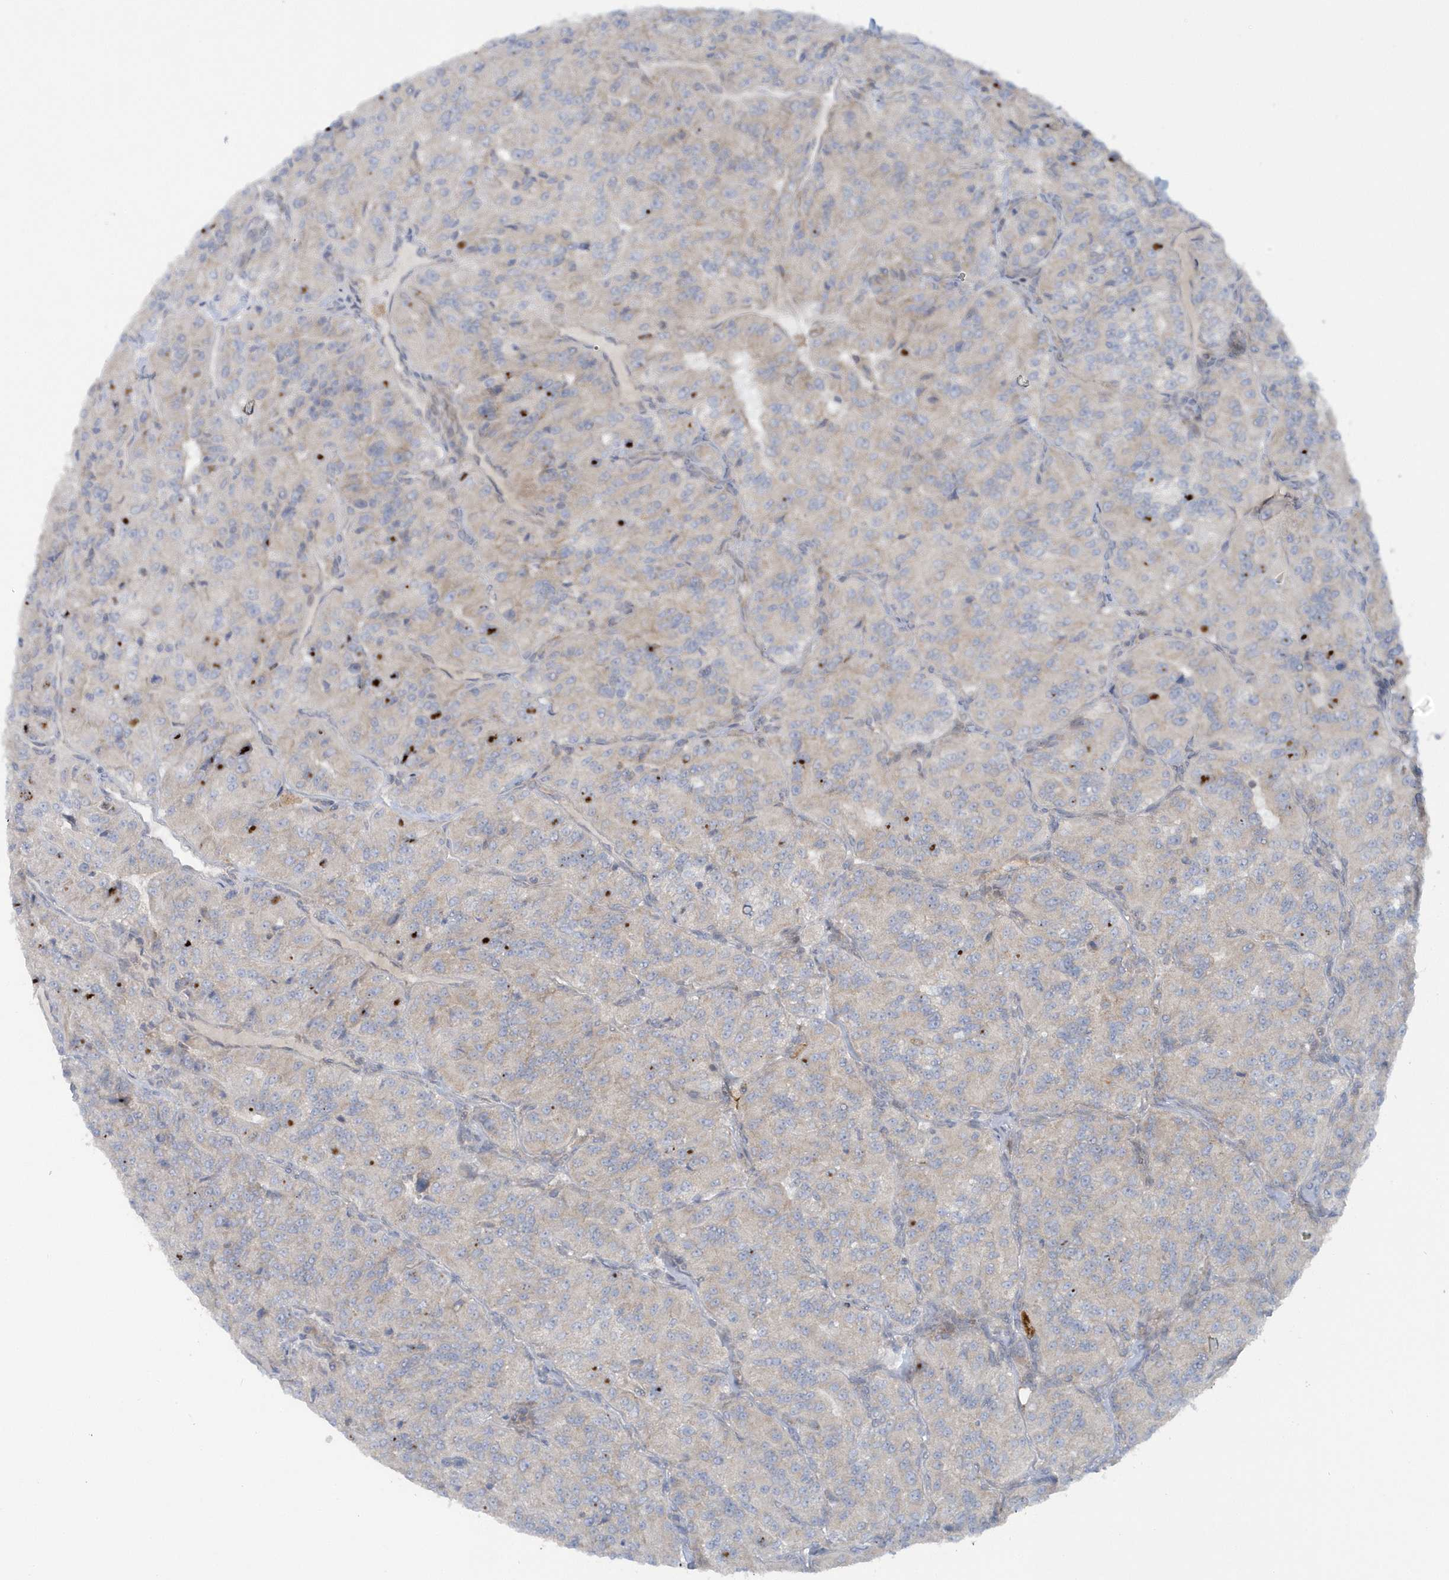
{"staining": {"intensity": "negative", "quantity": "none", "location": "none"}, "tissue": "renal cancer", "cell_type": "Tumor cells", "image_type": "cancer", "snomed": [{"axis": "morphology", "description": "Adenocarcinoma, NOS"}, {"axis": "topography", "description": "Kidney"}], "caption": "DAB (3,3'-diaminobenzidine) immunohistochemical staining of renal adenocarcinoma shows no significant staining in tumor cells.", "gene": "CNOT10", "patient": {"sex": "female", "age": 63}}